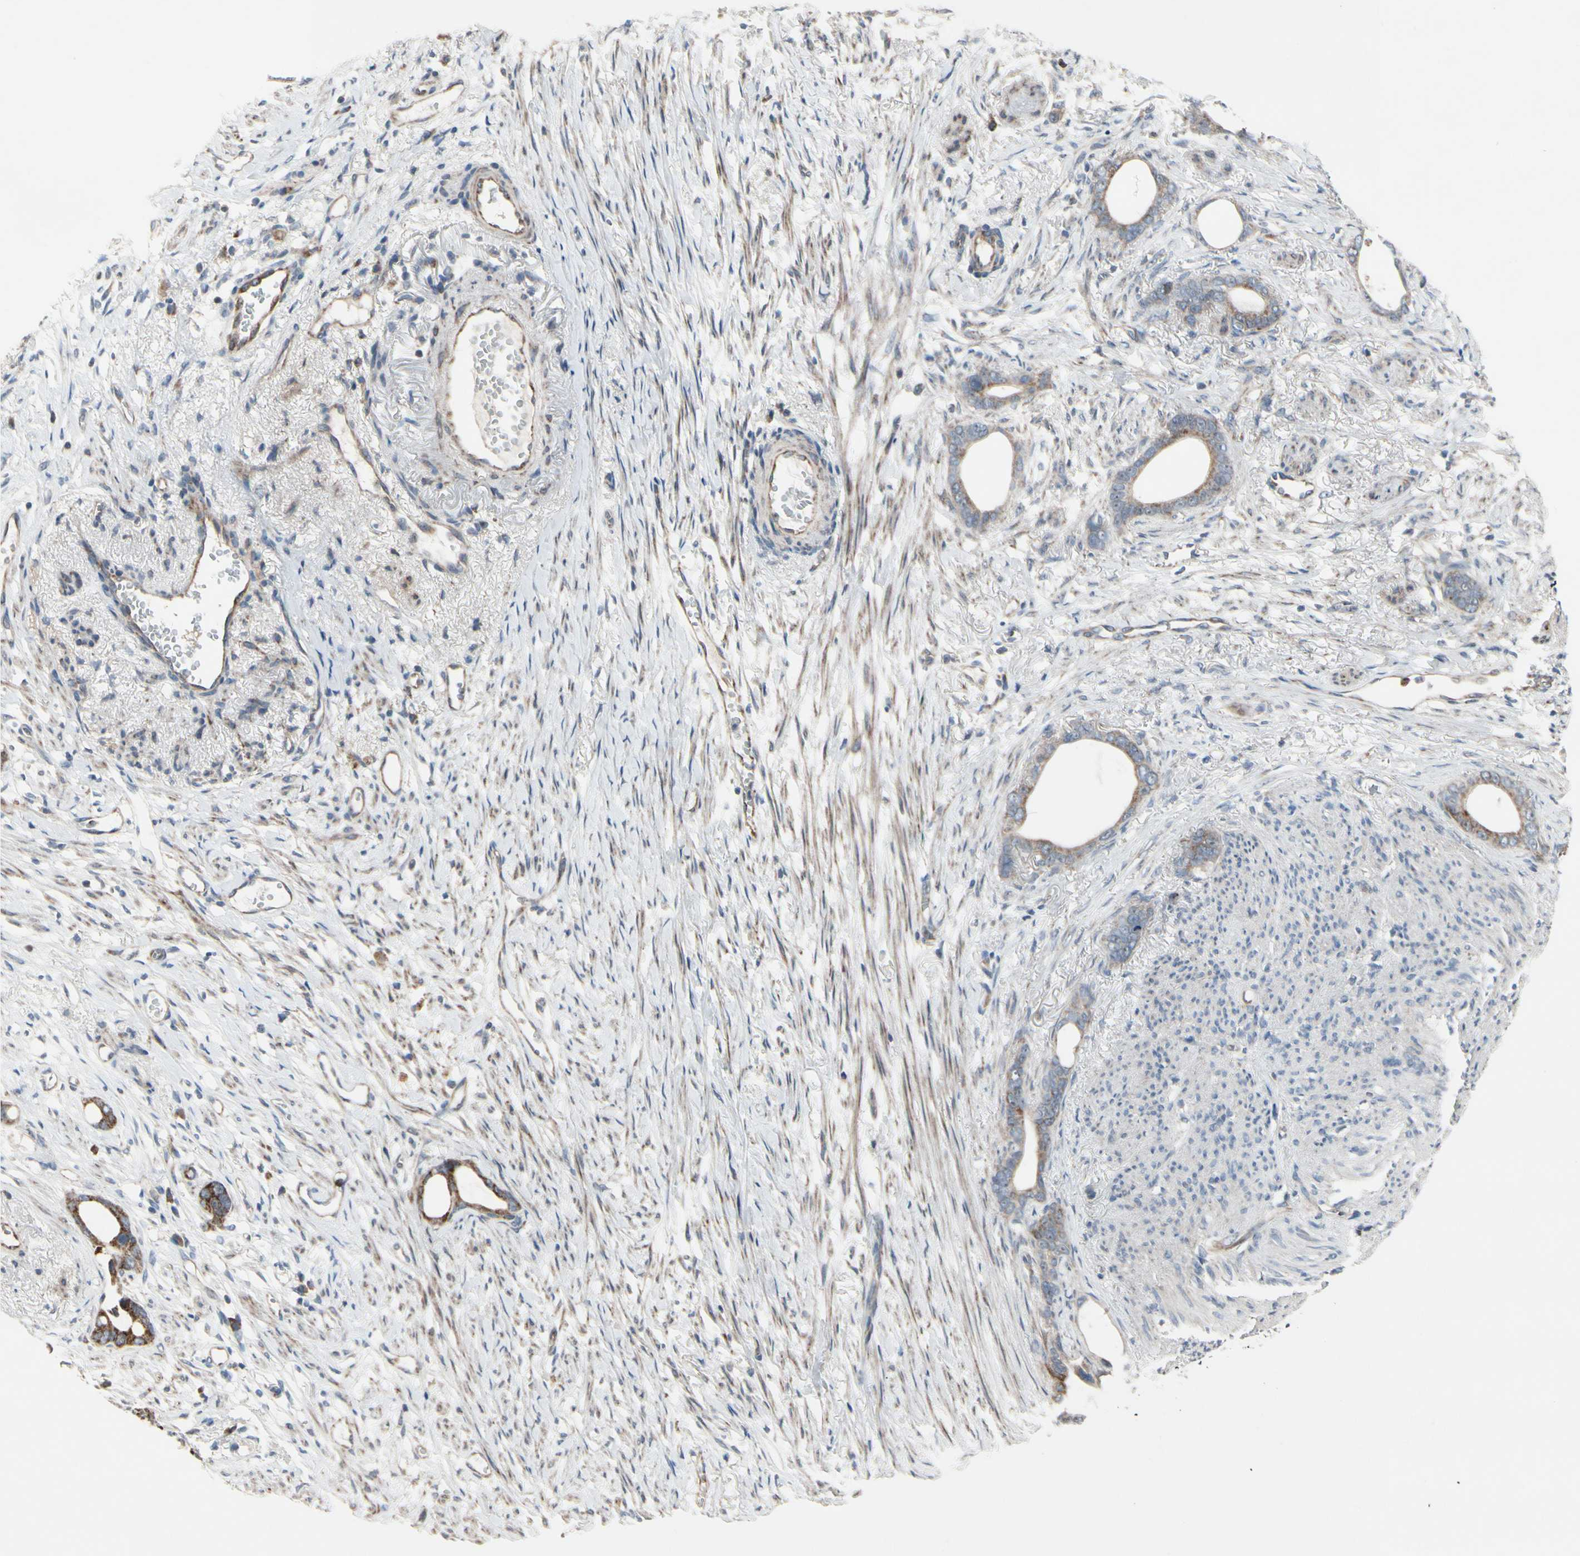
{"staining": {"intensity": "weak", "quantity": ">75%", "location": "cytoplasmic/membranous"}, "tissue": "stomach cancer", "cell_type": "Tumor cells", "image_type": "cancer", "snomed": [{"axis": "morphology", "description": "Adenocarcinoma, NOS"}, {"axis": "topography", "description": "Stomach"}], "caption": "A low amount of weak cytoplasmic/membranous expression is appreciated in approximately >75% of tumor cells in stomach cancer (adenocarcinoma) tissue.", "gene": "CPT1A", "patient": {"sex": "female", "age": 75}}